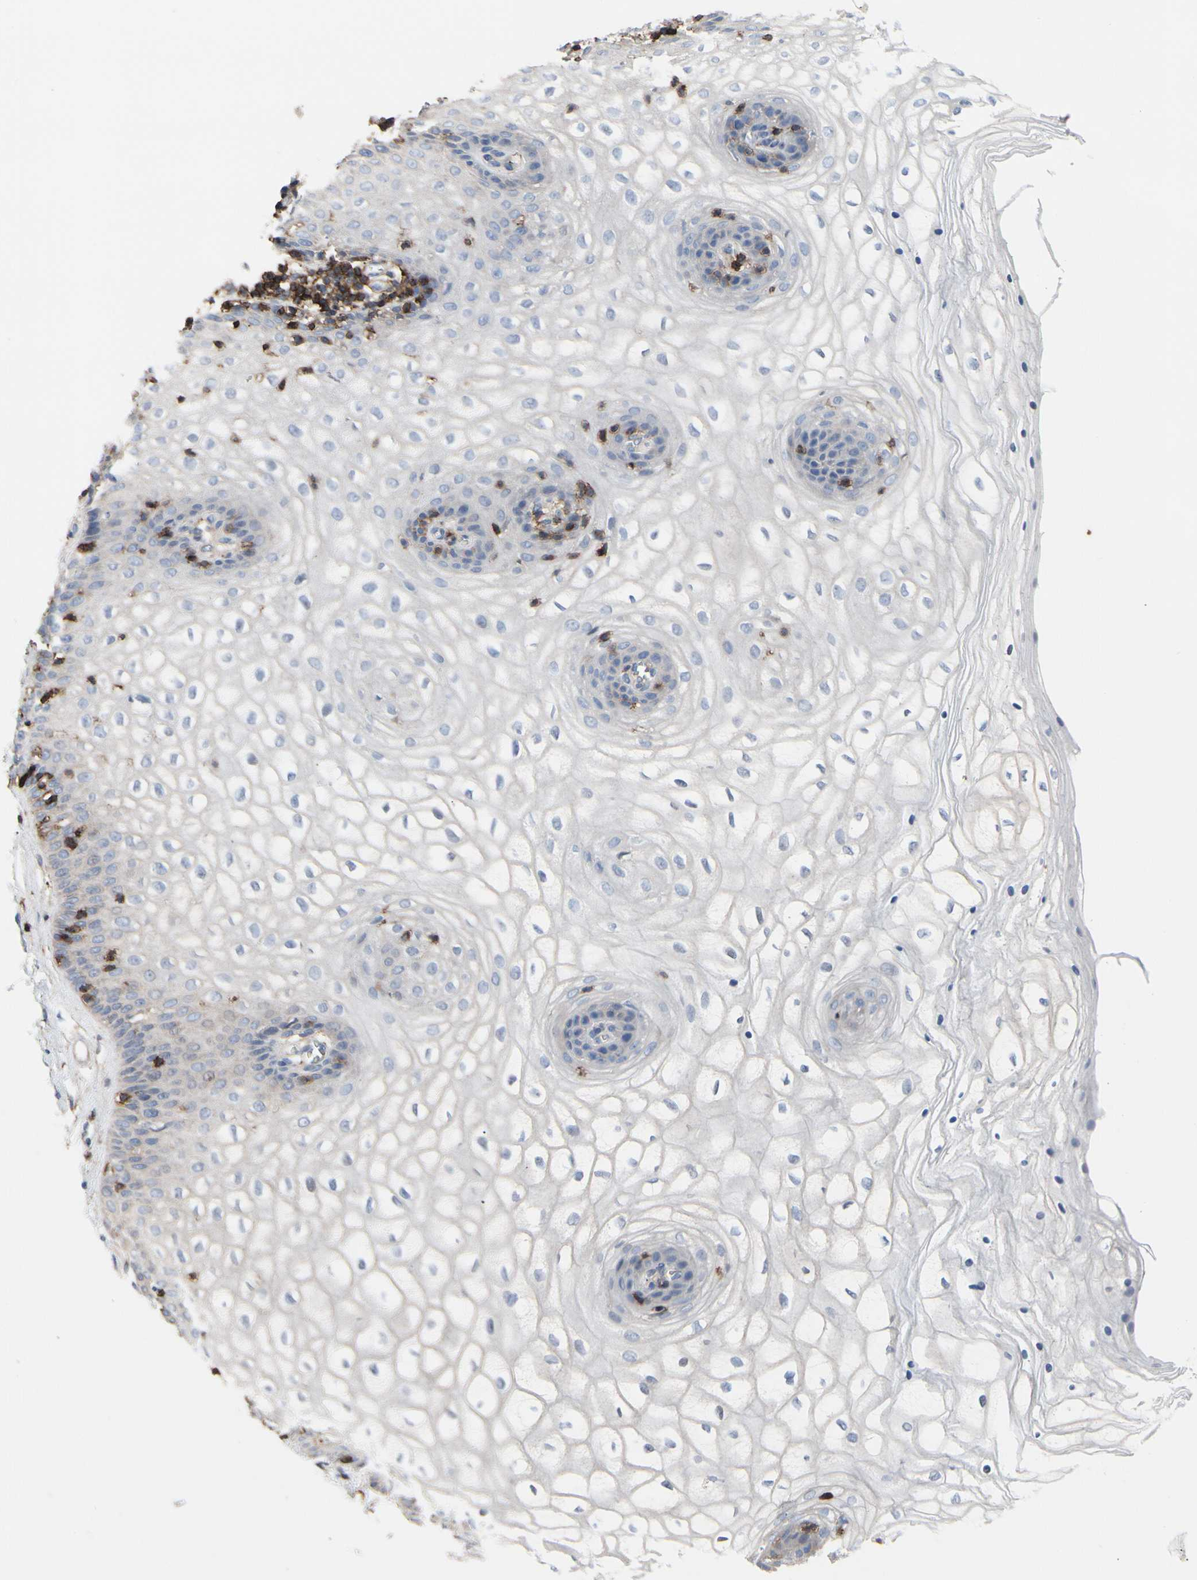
{"staining": {"intensity": "weak", "quantity": "<25%", "location": "cytoplasmic/membranous"}, "tissue": "vagina", "cell_type": "Squamous epithelial cells", "image_type": "normal", "snomed": [{"axis": "morphology", "description": "Normal tissue, NOS"}, {"axis": "topography", "description": "Vagina"}], "caption": "The histopathology image demonstrates no staining of squamous epithelial cells in normal vagina.", "gene": "ANXA6", "patient": {"sex": "female", "age": 34}}